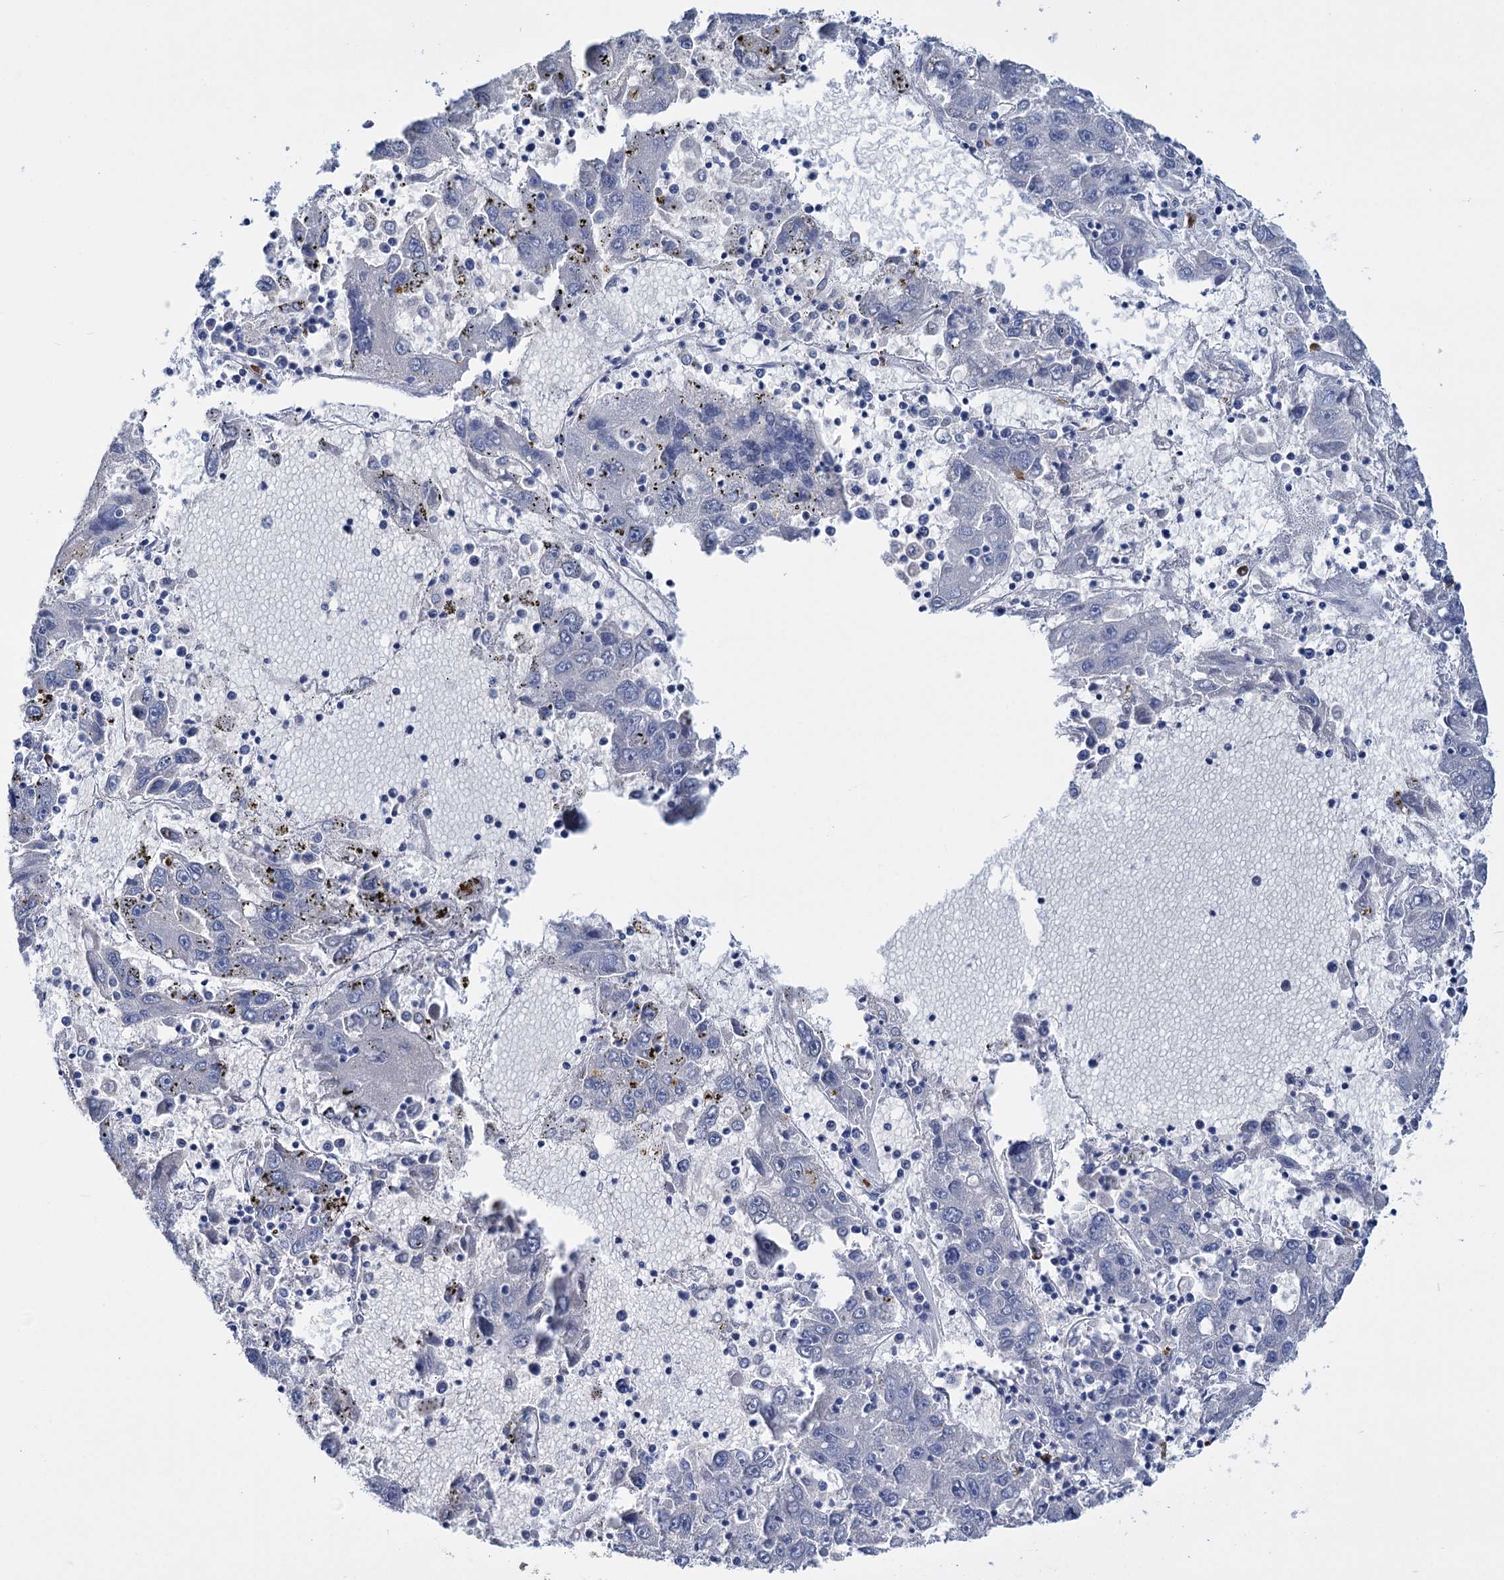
{"staining": {"intensity": "negative", "quantity": "none", "location": "none"}, "tissue": "liver cancer", "cell_type": "Tumor cells", "image_type": "cancer", "snomed": [{"axis": "morphology", "description": "Carcinoma, Hepatocellular, NOS"}, {"axis": "topography", "description": "Liver"}], "caption": "Immunohistochemistry histopathology image of neoplastic tissue: human liver cancer stained with DAB (3,3'-diaminobenzidine) shows no significant protein staining in tumor cells.", "gene": "FBXW12", "patient": {"sex": "male", "age": 49}}